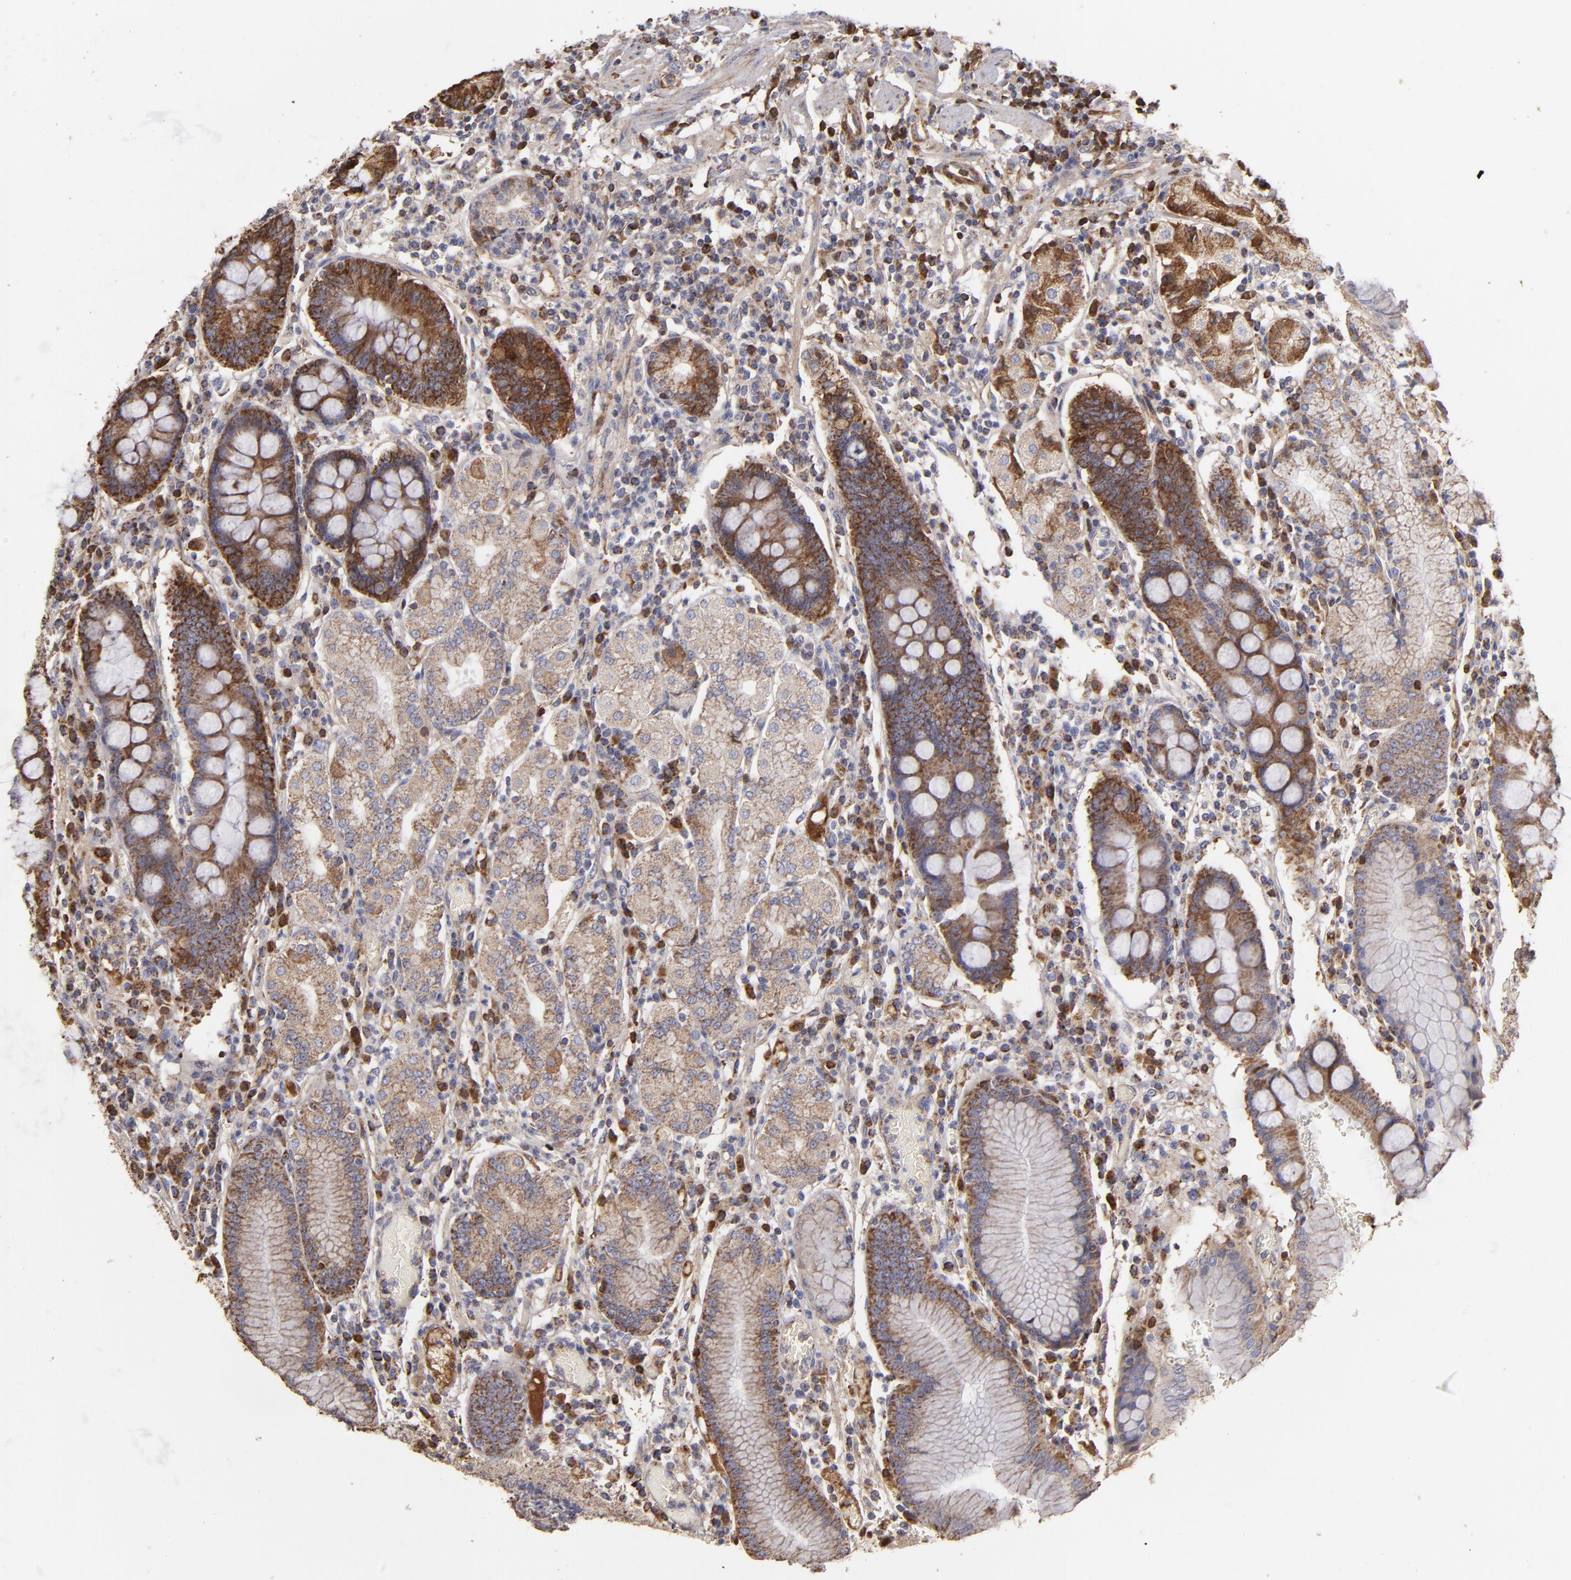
{"staining": {"intensity": "moderate", "quantity": ">75%", "location": "cytoplasmic/membranous"}, "tissue": "stomach", "cell_type": "Glandular cells", "image_type": "normal", "snomed": [{"axis": "morphology", "description": "Normal tissue, NOS"}, {"axis": "topography", "description": "Stomach, lower"}], "caption": "An immunohistochemistry histopathology image of normal tissue is shown. Protein staining in brown shows moderate cytoplasmic/membranous positivity in stomach within glandular cells.", "gene": "CFB", "patient": {"sex": "female", "age": 73}}